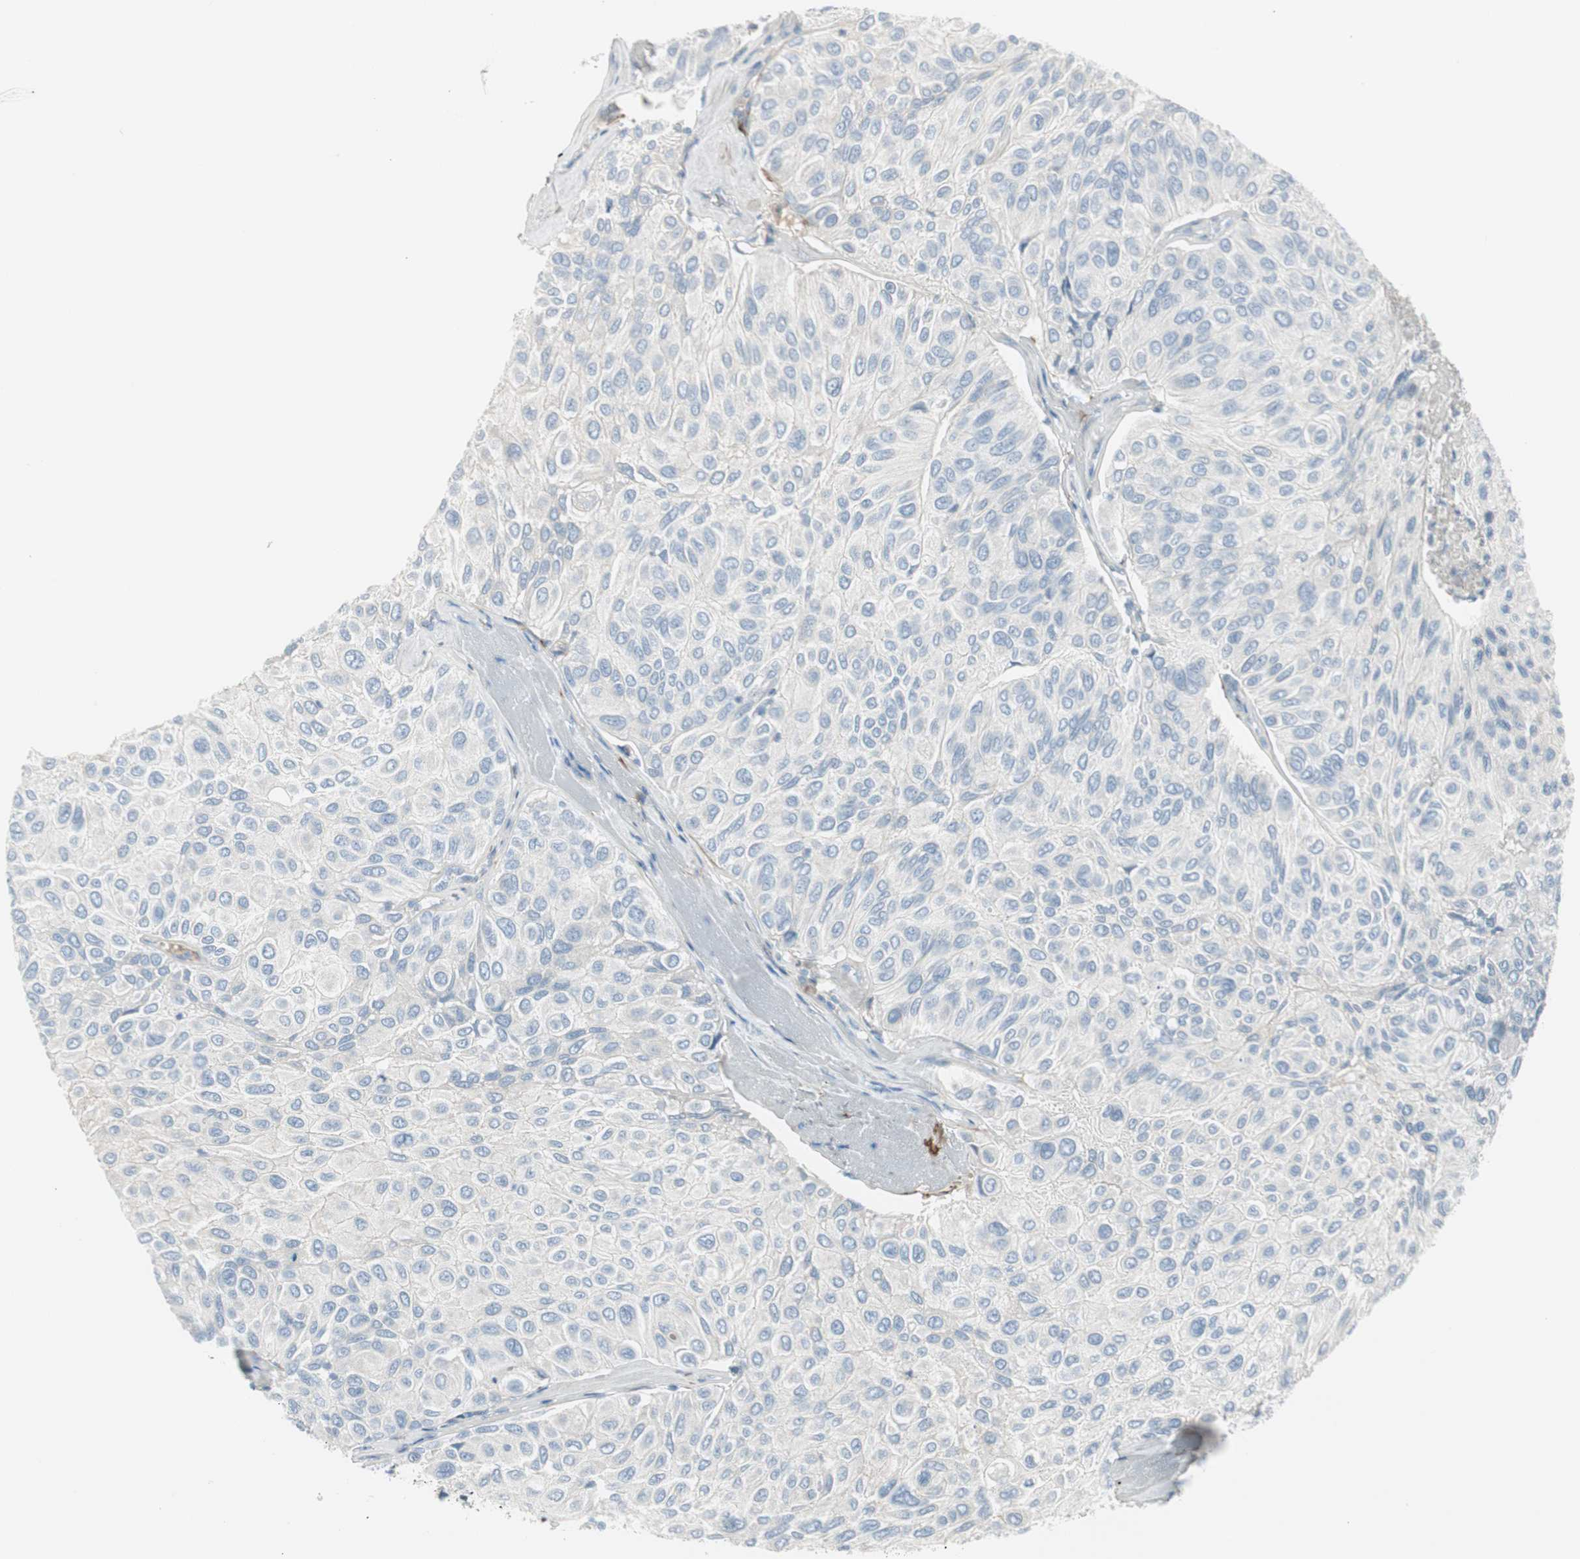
{"staining": {"intensity": "negative", "quantity": "none", "location": "none"}, "tissue": "urothelial cancer", "cell_type": "Tumor cells", "image_type": "cancer", "snomed": [{"axis": "morphology", "description": "Urothelial carcinoma, High grade"}, {"axis": "topography", "description": "Urinary bladder"}], "caption": "A micrograph of human urothelial cancer is negative for staining in tumor cells. (DAB (3,3'-diaminobenzidine) immunohistochemistry with hematoxylin counter stain).", "gene": "CACNA2D1", "patient": {"sex": "male", "age": 66}}